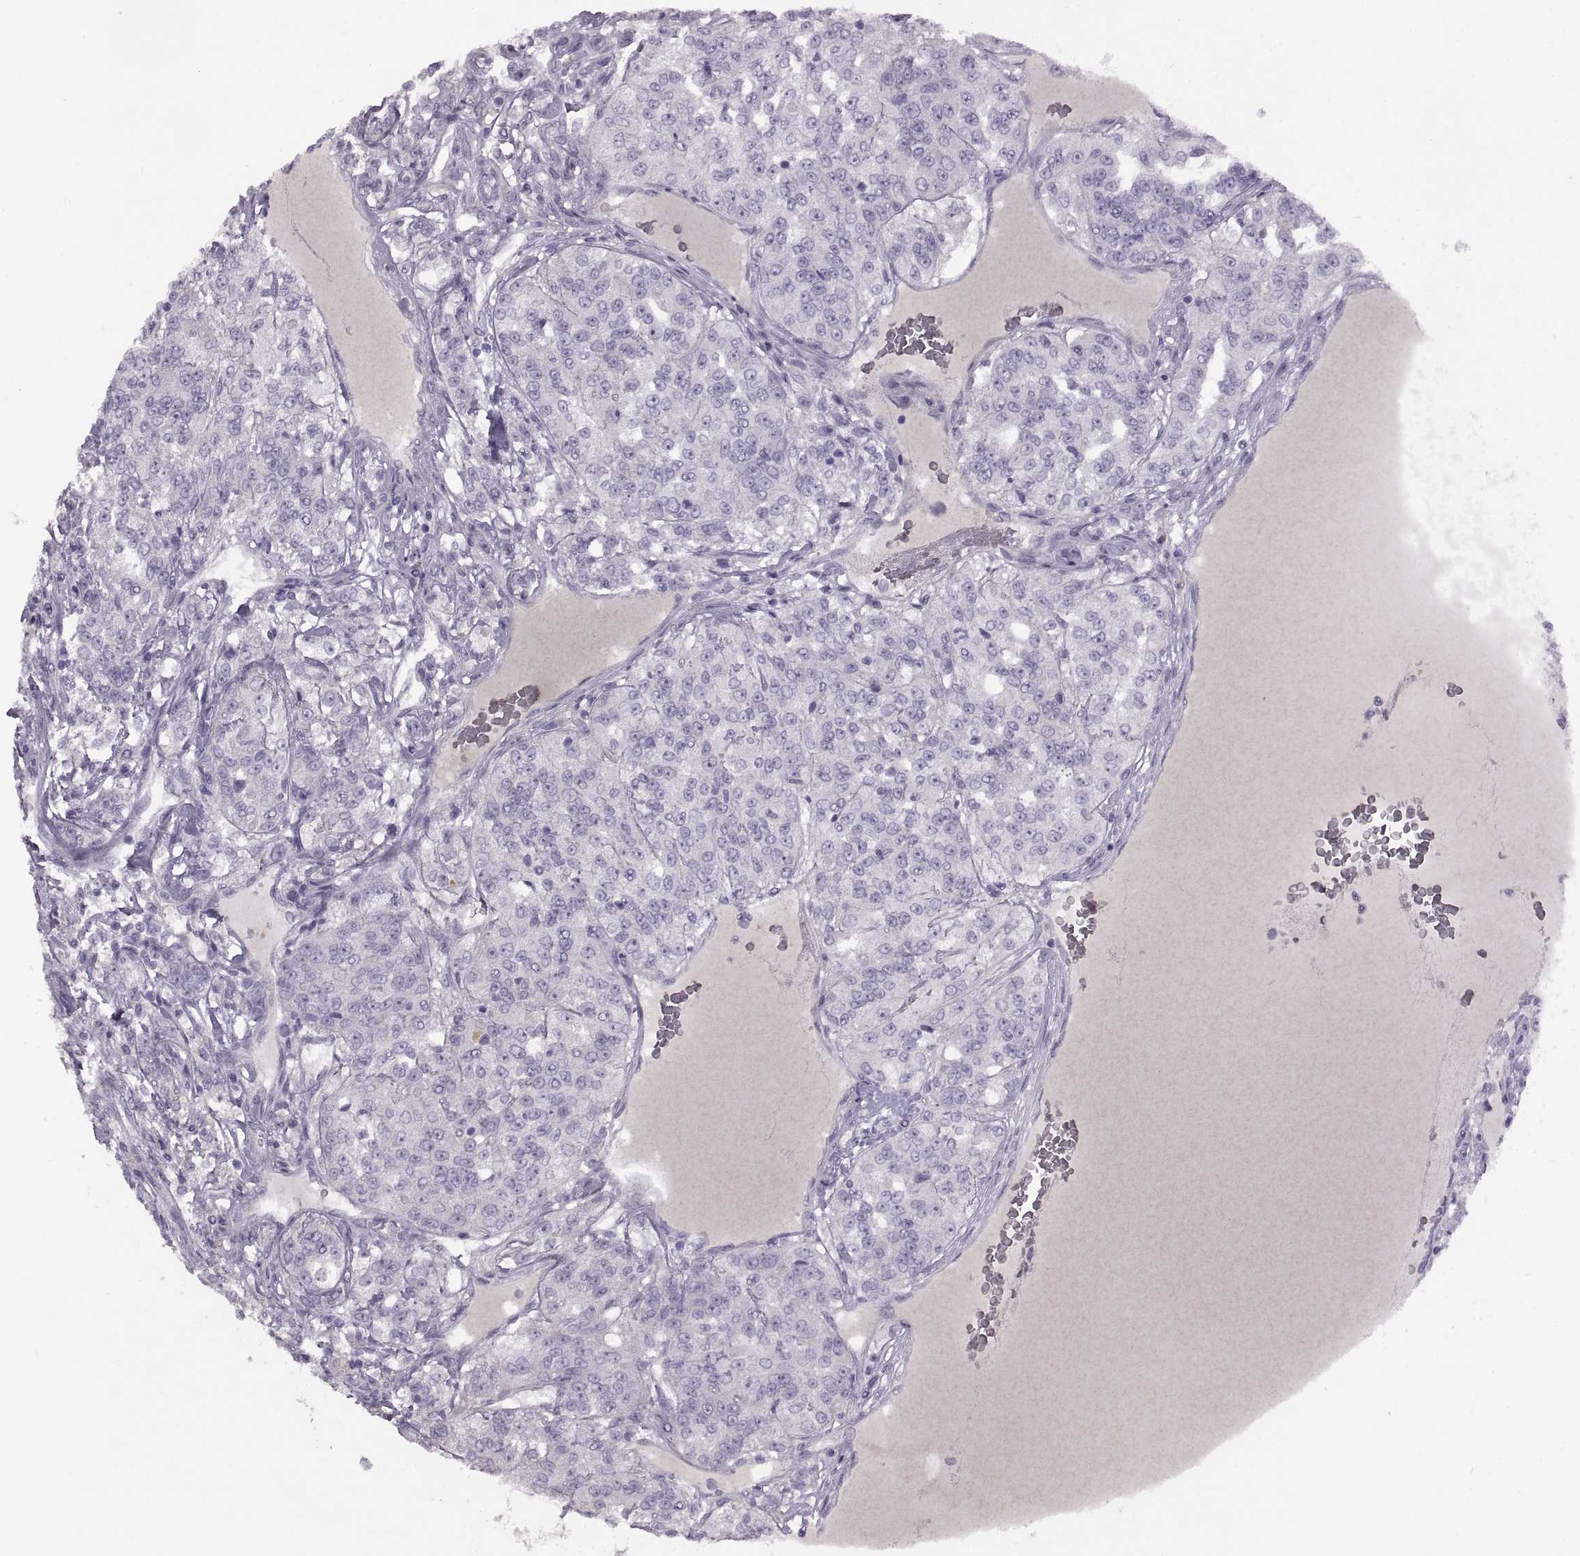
{"staining": {"intensity": "negative", "quantity": "none", "location": "none"}, "tissue": "renal cancer", "cell_type": "Tumor cells", "image_type": "cancer", "snomed": [{"axis": "morphology", "description": "Adenocarcinoma, NOS"}, {"axis": "topography", "description": "Kidney"}], "caption": "Protein analysis of renal adenocarcinoma demonstrates no significant staining in tumor cells.", "gene": "RSPH6A", "patient": {"sex": "female", "age": 63}}